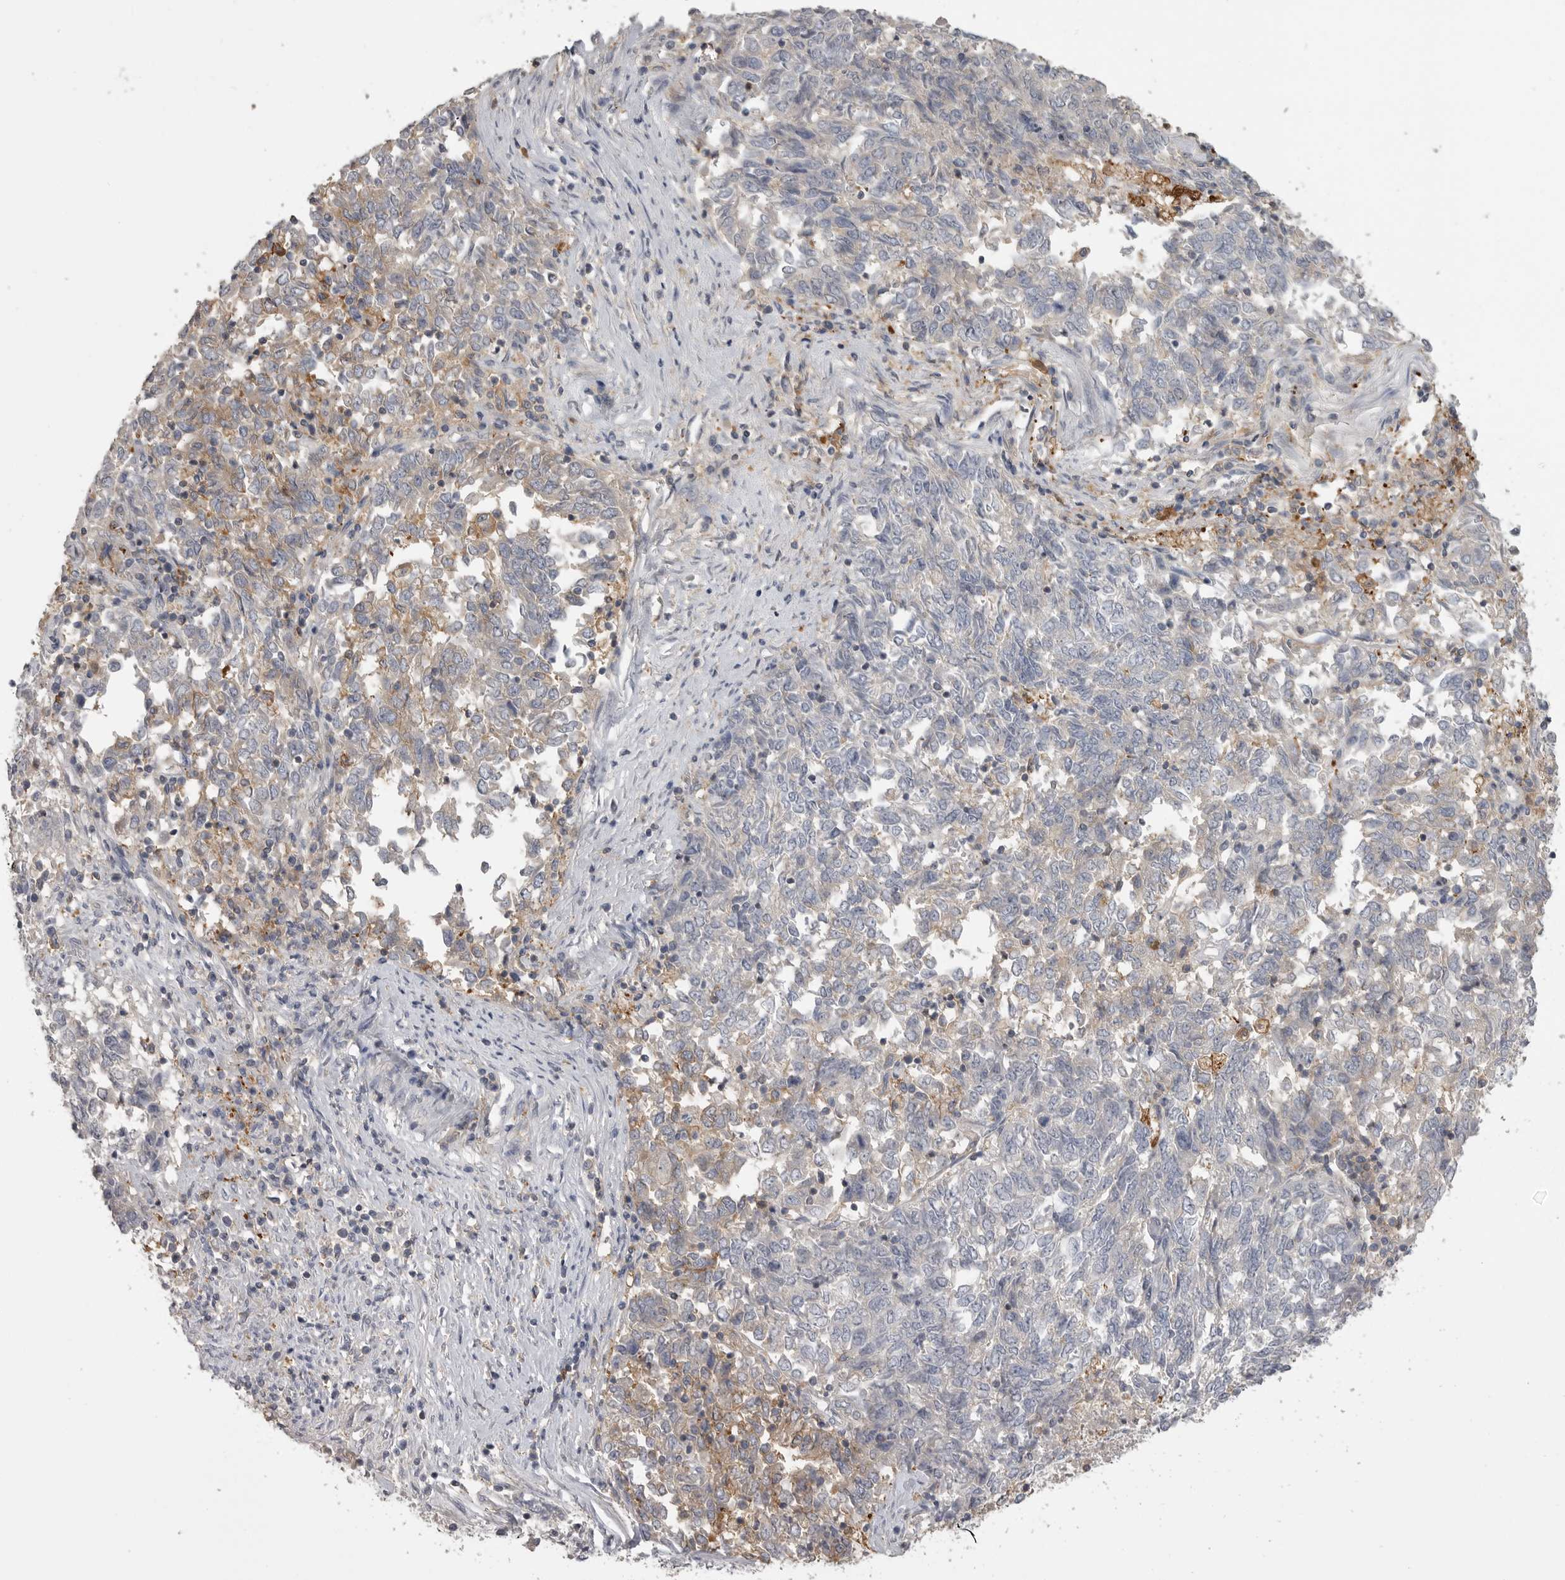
{"staining": {"intensity": "moderate", "quantity": "<25%", "location": "cytoplasmic/membranous"}, "tissue": "endometrial cancer", "cell_type": "Tumor cells", "image_type": "cancer", "snomed": [{"axis": "morphology", "description": "Adenocarcinoma, NOS"}, {"axis": "topography", "description": "Endometrium"}], "caption": "A brown stain highlights moderate cytoplasmic/membranous positivity of a protein in adenocarcinoma (endometrial) tumor cells.", "gene": "CMTM6", "patient": {"sex": "female", "age": 80}}